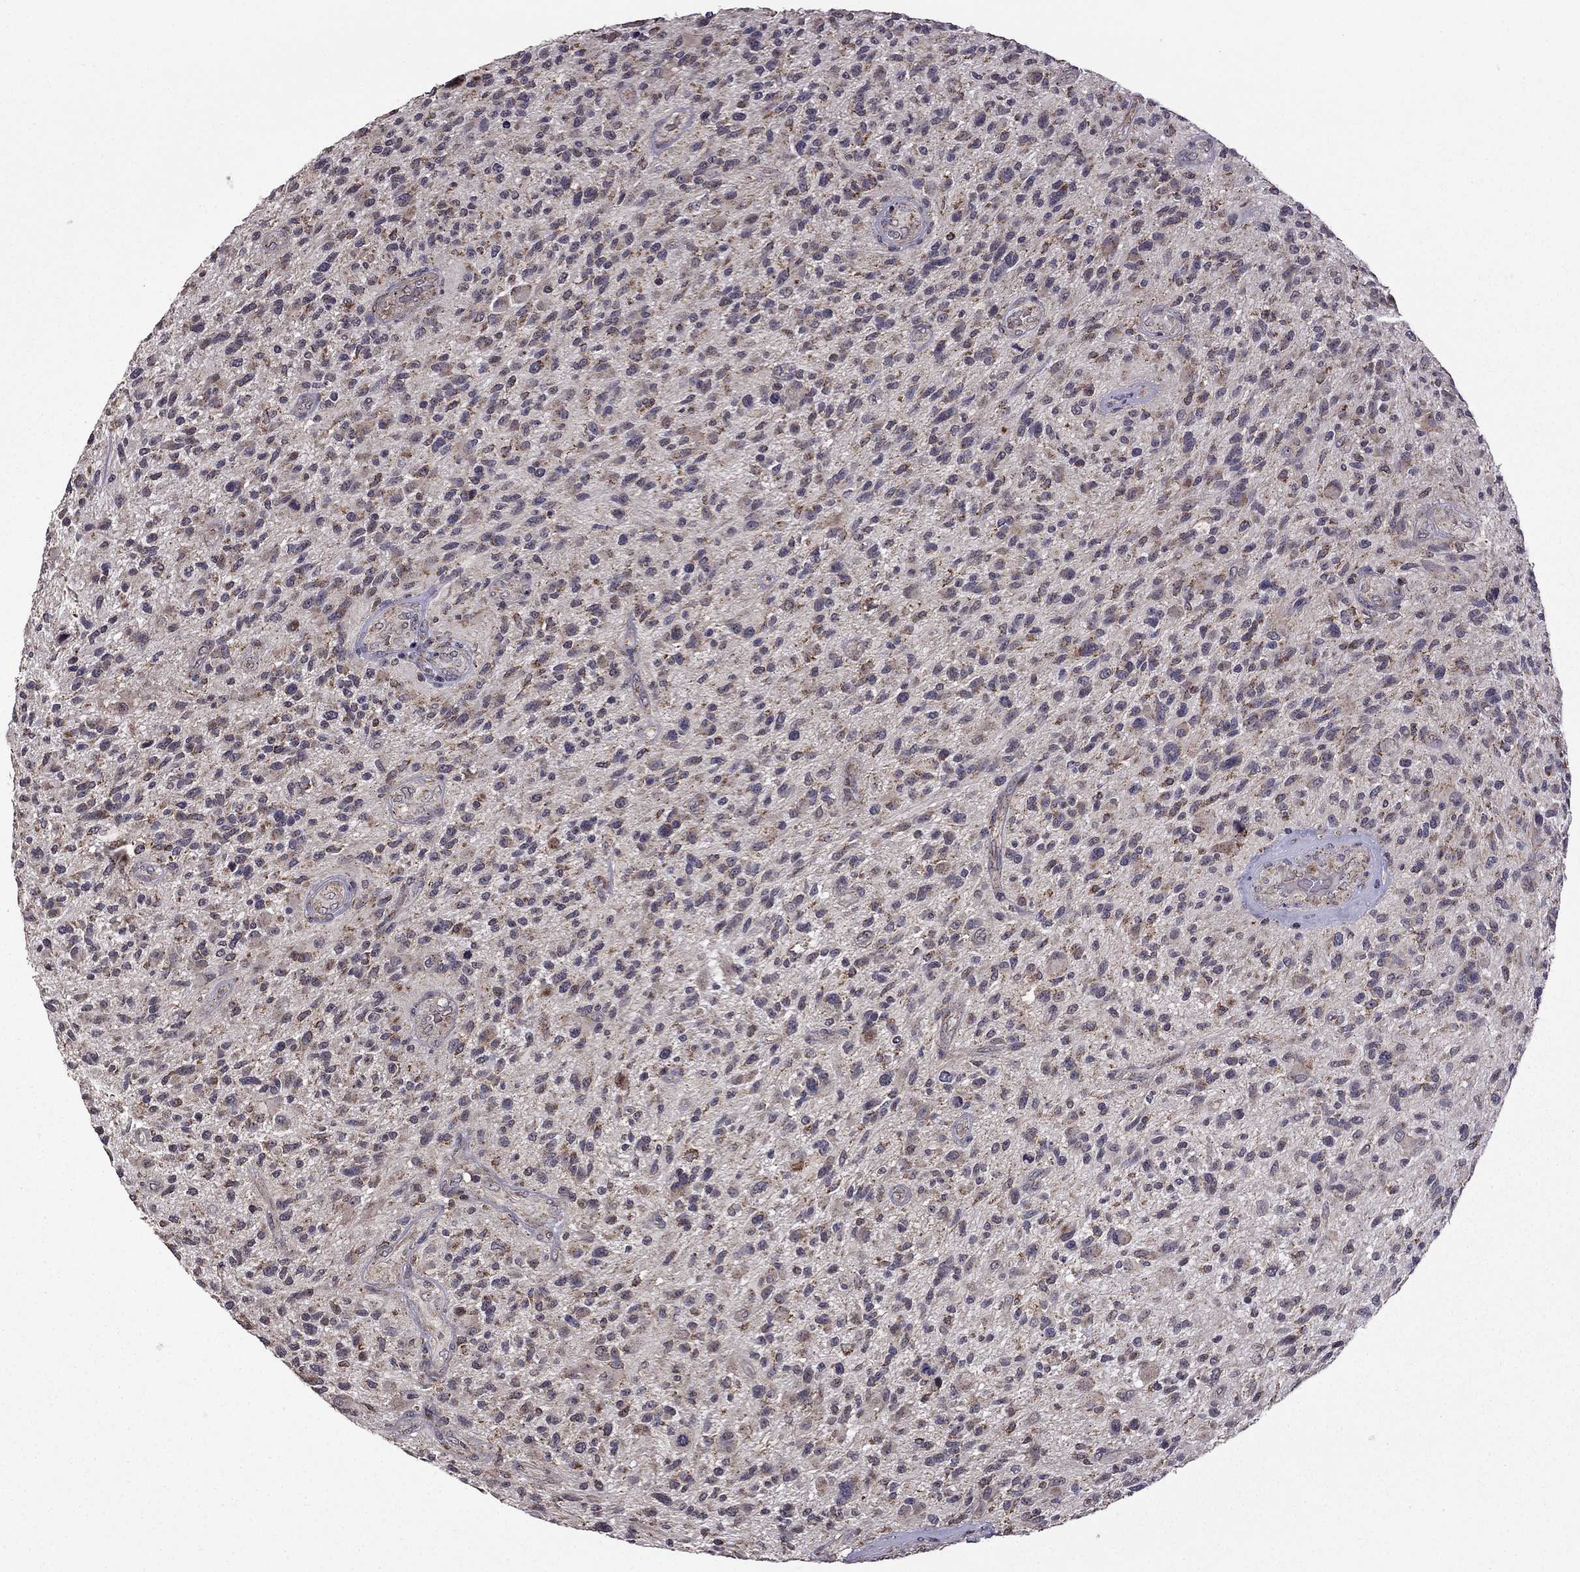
{"staining": {"intensity": "negative", "quantity": "none", "location": "none"}, "tissue": "glioma", "cell_type": "Tumor cells", "image_type": "cancer", "snomed": [{"axis": "morphology", "description": "Glioma, malignant, High grade"}, {"axis": "topography", "description": "Brain"}], "caption": "This is a micrograph of immunohistochemistry (IHC) staining of high-grade glioma (malignant), which shows no positivity in tumor cells.", "gene": "TAB2", "patient": {"sex": "male", "age": 47}}